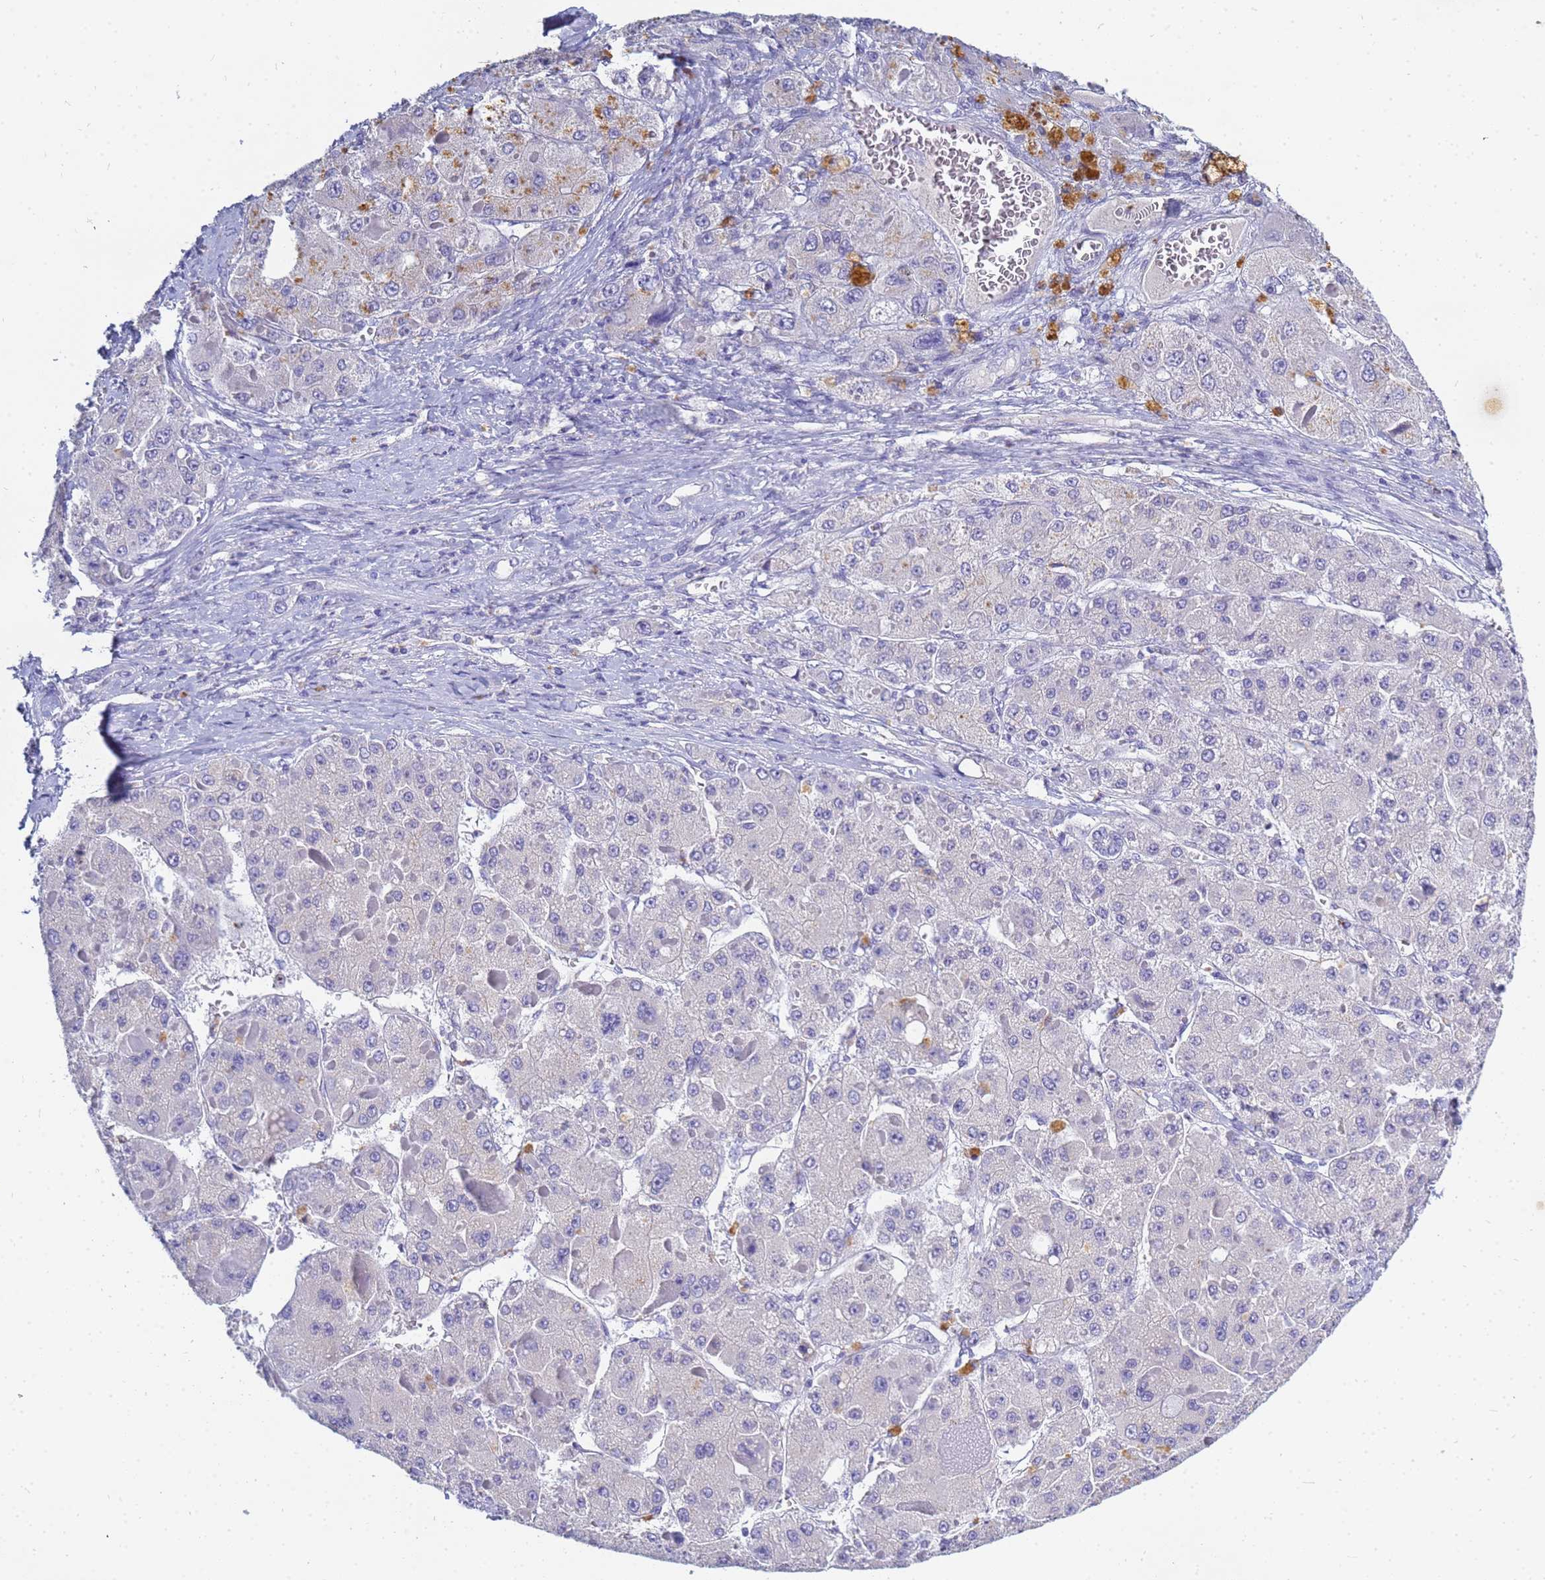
{"staining": {"intensity": "moderate", "quantity": "<25%", "location": "cytoplasmic/membranous"}, "tissue": "liver cancer", "cell_type": "Tumor cells", "image_type": "cancer", "snomed": [{"axis": "morphology", "description": "Carcinoma, Hepatocellular, NOS"}, {"axis": "topography", "description": "Liver"}], "caption": "Liver hepatocellular carcinoma stained with DAB immunohistochemistry (IHC) reveals low levels of moderate cytoplasmic/membranous staining in about <25% of tumor cells.", "gene": "B3GNT8", "patient": {"sex": "female", "age": 73}}